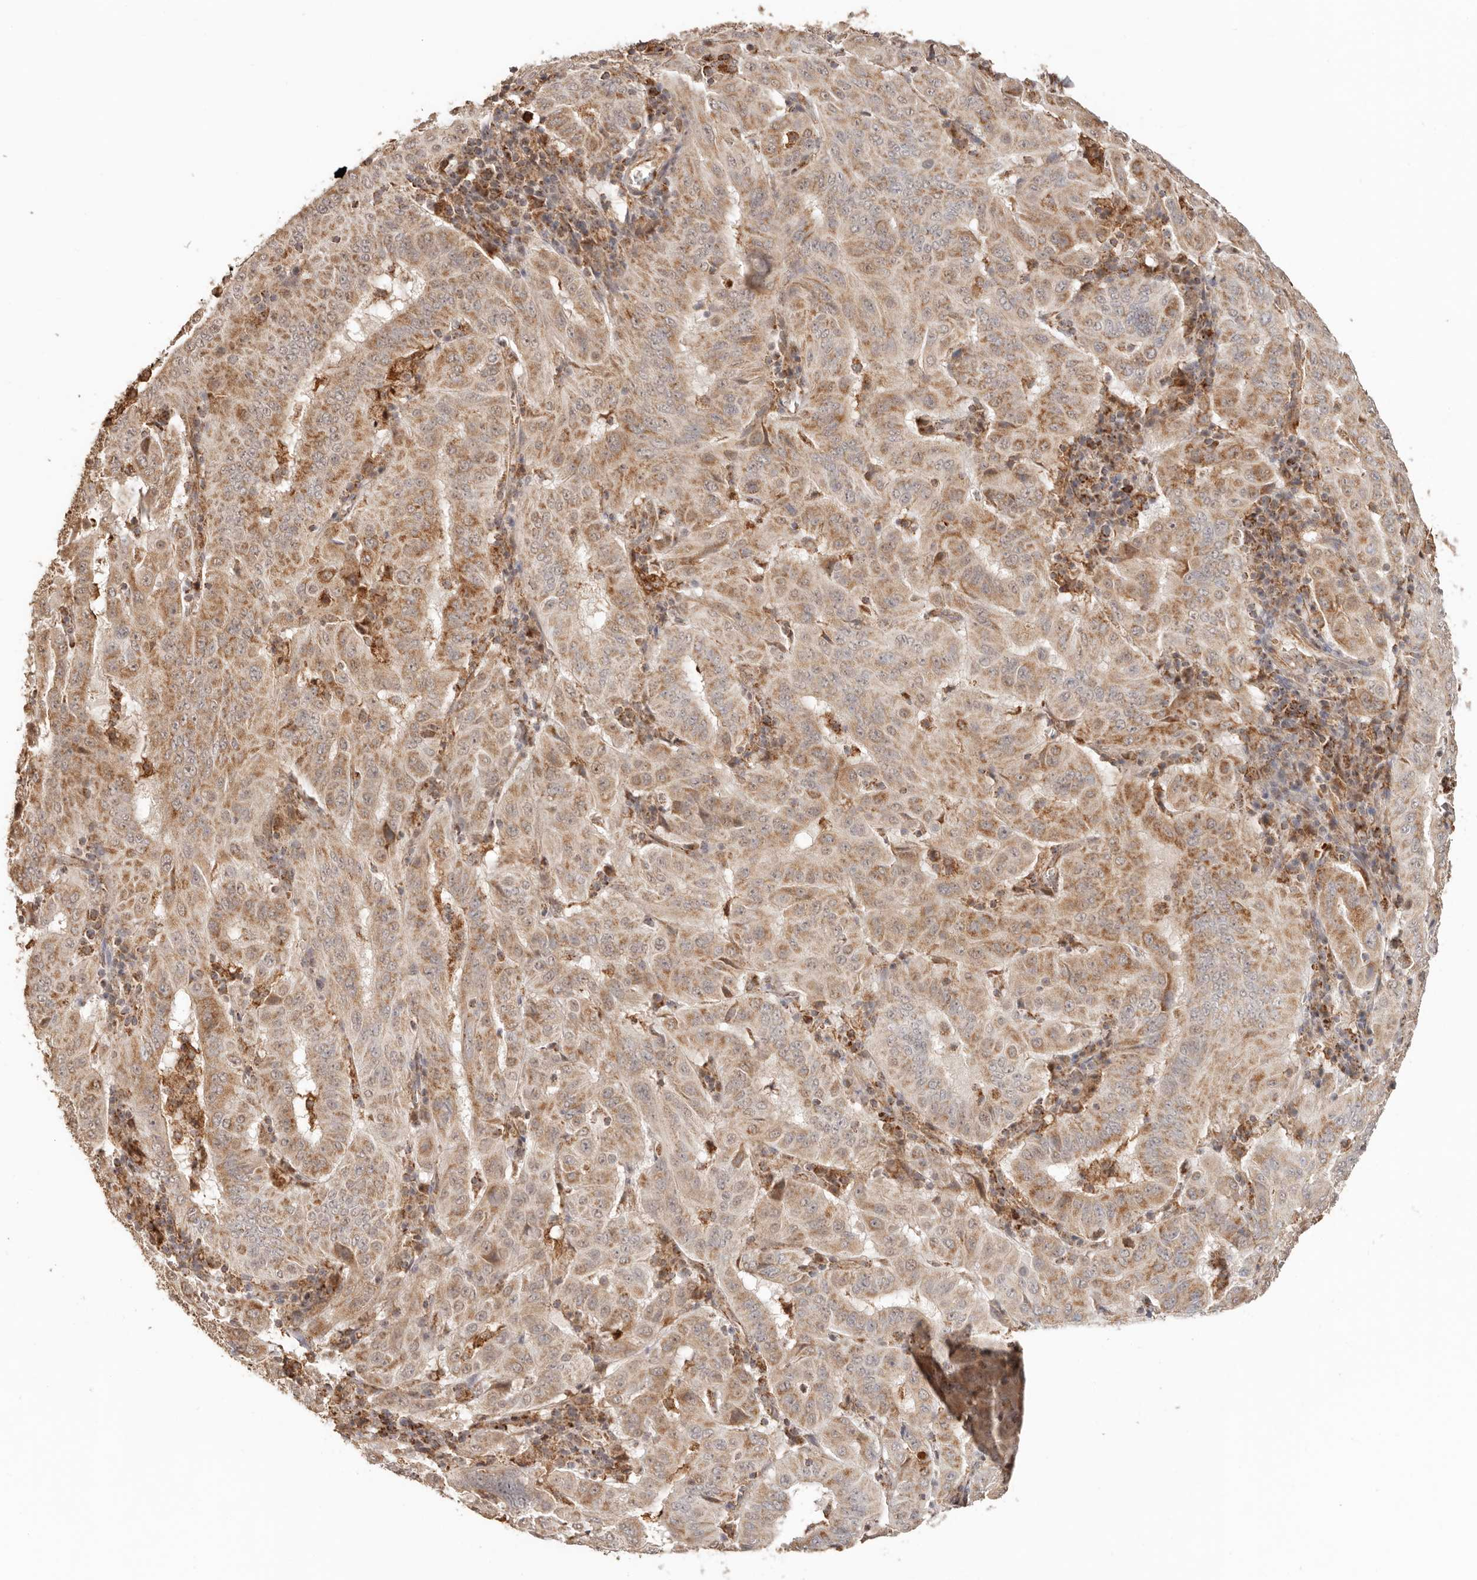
{"staining": {"intensity": "moderate", "quantity": ">75%", "location": "cytoplasmic/membranous"}, "tissue": "pancreatic cancer", "cell_type": "Tumor cells", "image_type": "cancer", "snomed": [{"axis": "morphology", "description": "Adenocarcinoma, NOS"}, {"axis": "topography", "description": "Pancreas"}], "caption": "This photomicrograph demonstrates immunohistochemistry staining of pancreatic cancer (adenocarcinoma), with medium moderate cytoplasmic/membranous positivity in about >75% of tumor cells.", "gene": "NDUFB11", "patient": {"sex": "male", "age": 63}}